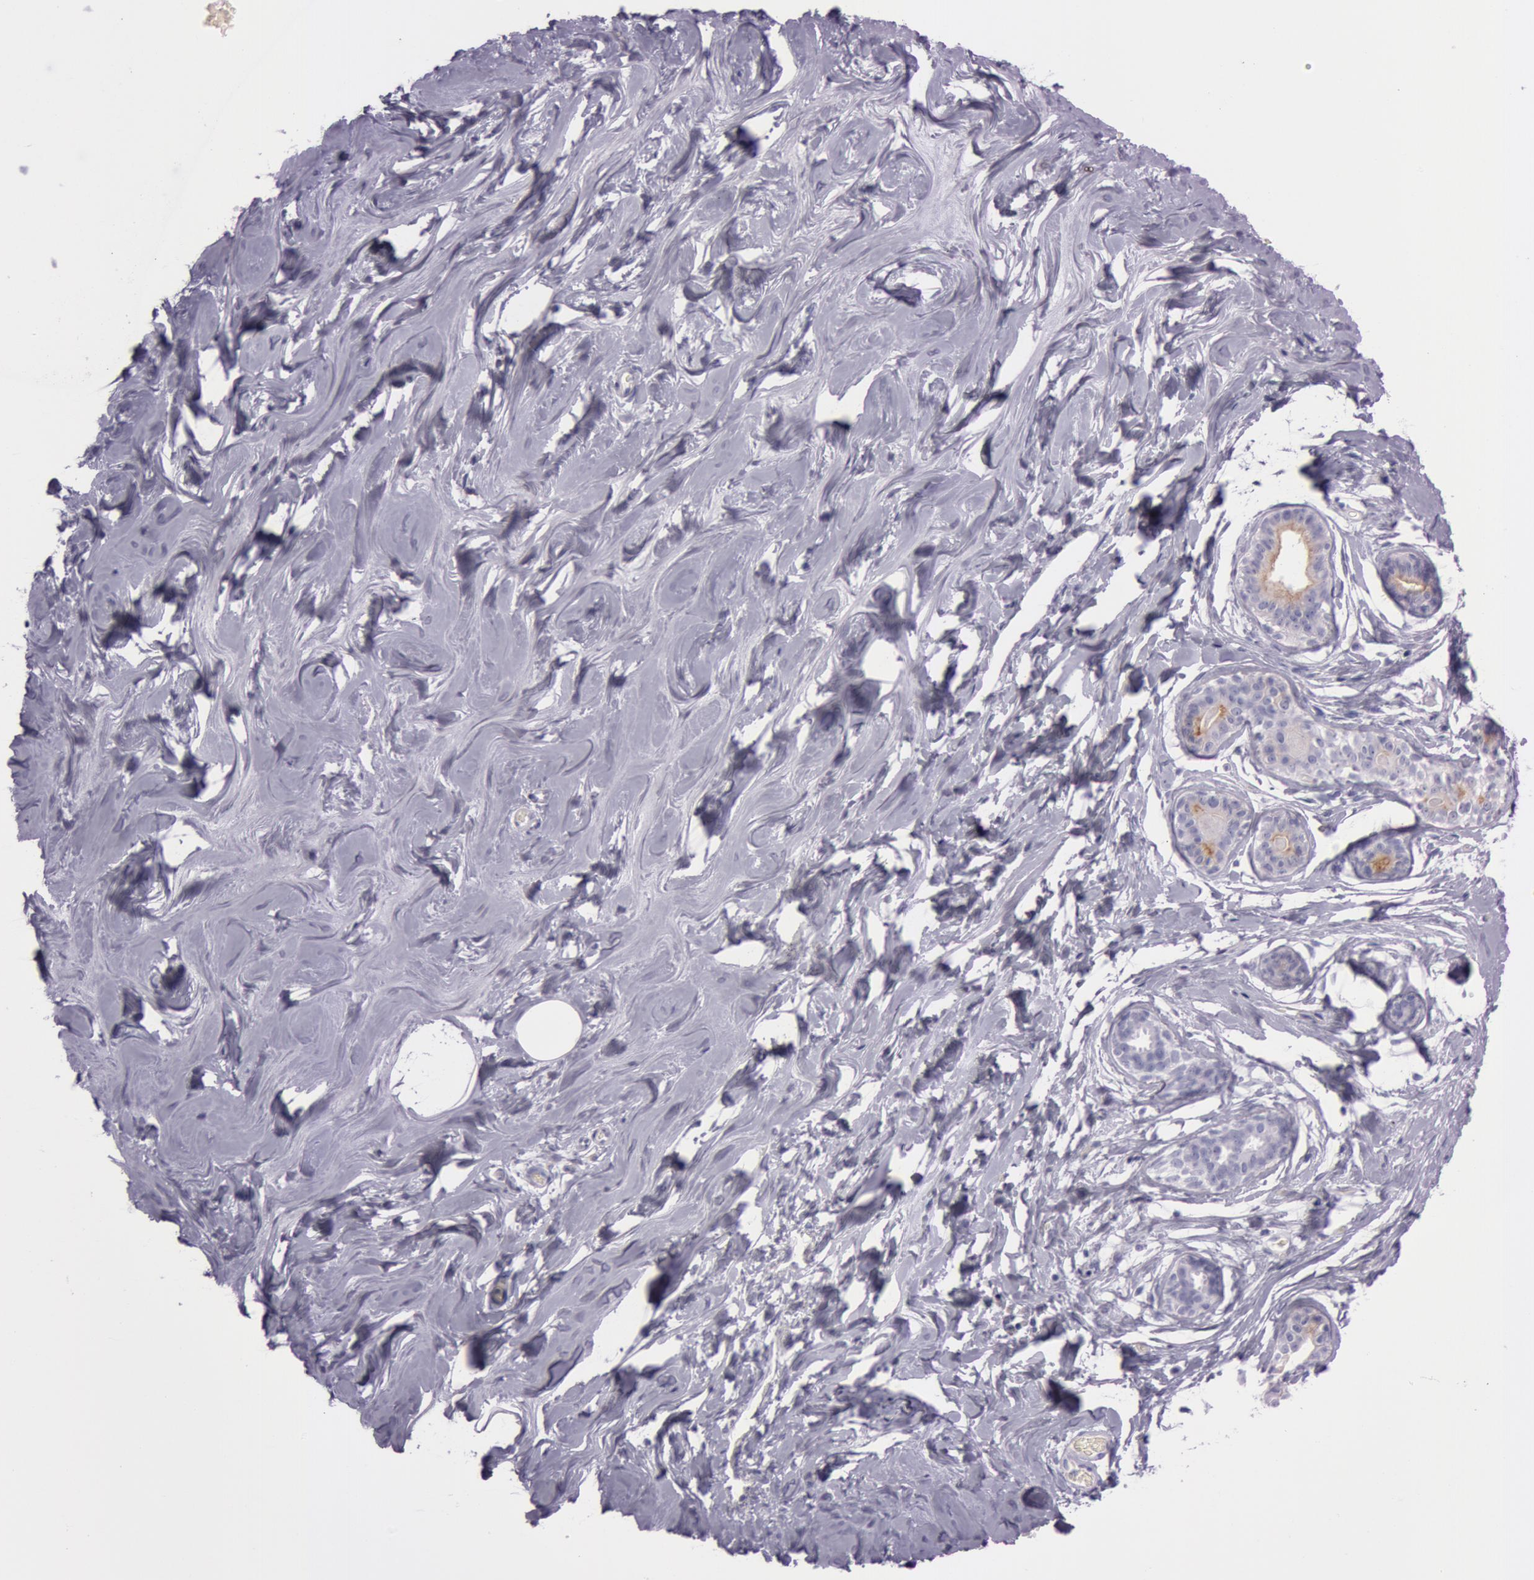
{"staining": {"intensity": "negative", "quantity": "none", "location": "none"}, "tissue": "breast", "cell_type": "Adipocytes", "image_type": "normal", "snomed": [{"axis": "morphology", "description": "Normal tissue, NOS"}, {"axis": "morphology", "description": "Fibrosis, NOS"}, {"axis": "topography", "description": "Breast"}], "caption": "A high-resolution photomicrograph shows immunohistochemistry staining of benign breast, which demonstrates no significant staining in adipocytes.", "gene": "FOLH1", "patient": {"sex": "female", "age": 39}}